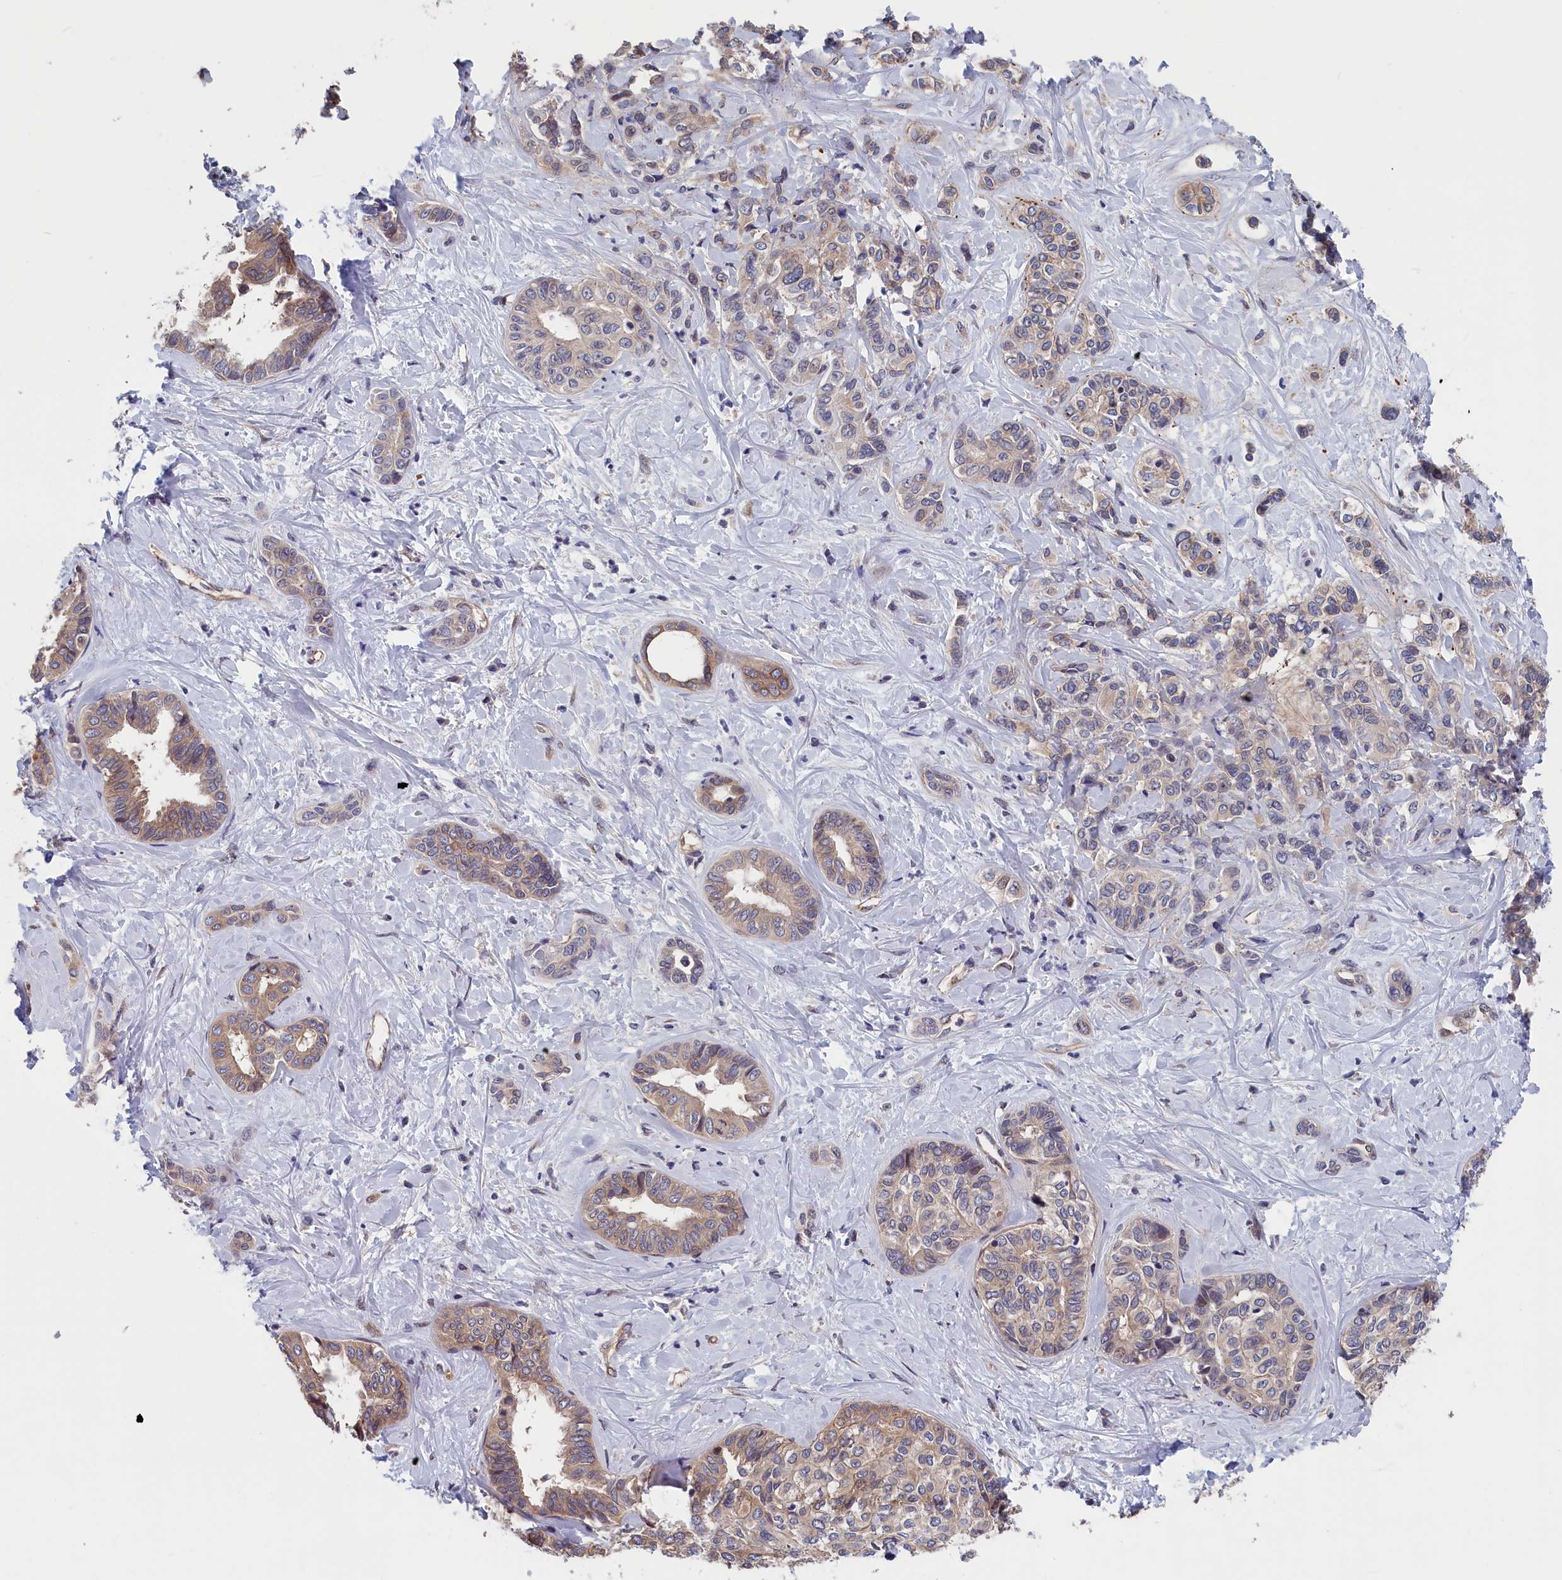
{"staining": {"intensity": "weak", "quantity": ">75%", "location": "cytoplasmic/membranous"}, "tissue": "liver cancer", "cell_type": "Tumor cells", "image_type": "cancer", "snomed": [{"axis": "morphology", "description": "Cholangiocarcinoma"}, {"axis": "topography", "description": "Liver"}], "caption": "About >75% of tumor cells in human liver cancer (cholangiocarcinoma) demonstrate weak cytoplasmic/membranous protein staining as visualized by brown immunohistochemical staining.", "gene": "TMEM116", "patient": {"sex": "female", "age": 77}}